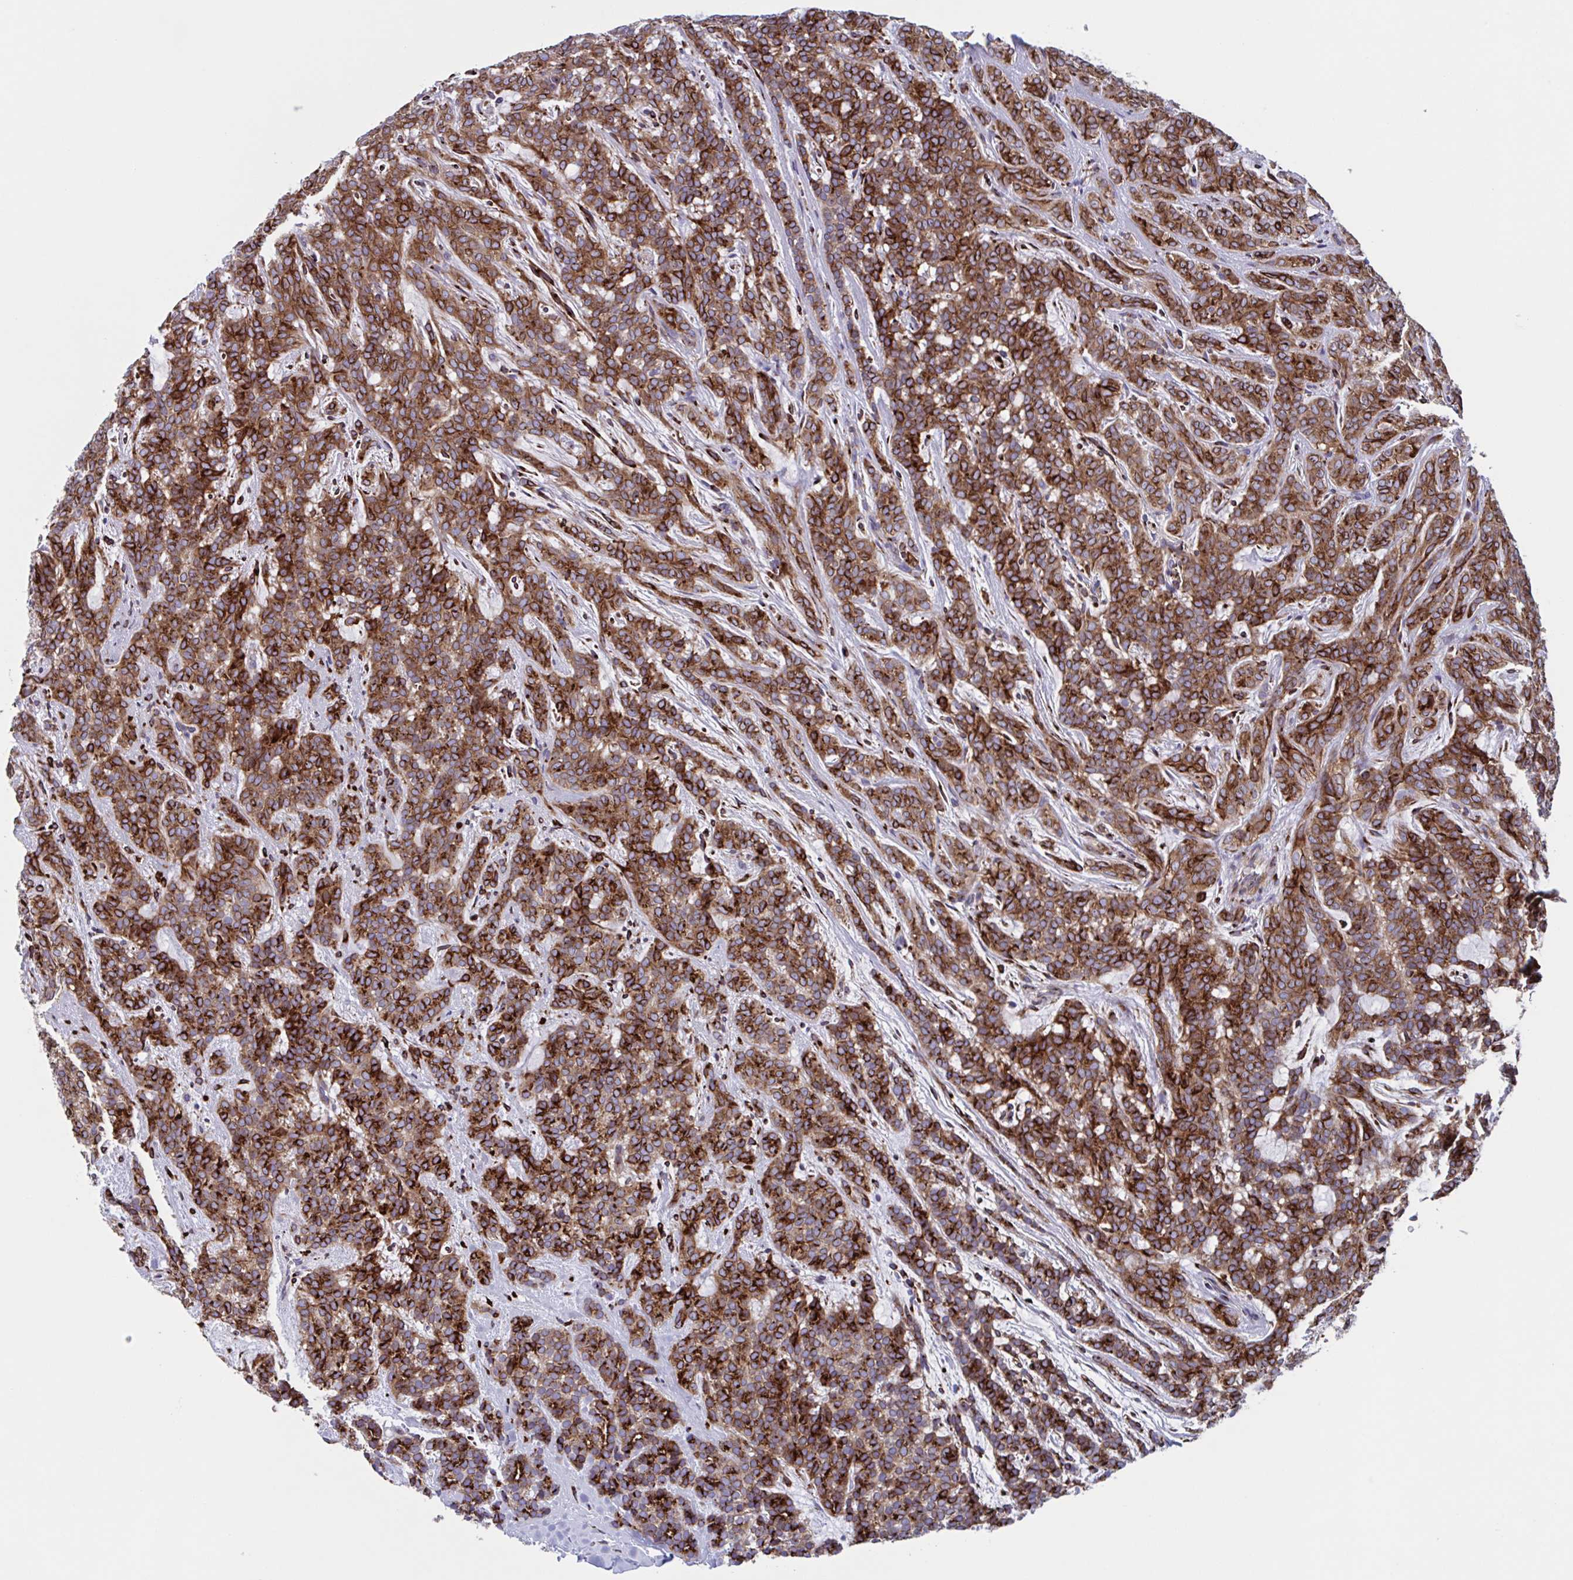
{"staining": {"intensity": "strong", "quantity": ">75%", "location": "cytoplasmic/membranous"}, "tissue": "head and neck cancer", "cell_type": "Tumor cells", "image_type": "cancer", "snomed": [{"axis": "morphology", "description": "Normal tissue, NOS"}, {"axis": "morphology", "description": "Adenocarcinoma, NOS"}, {"axis": "topography", "description": "Oral tissue"}, {"axis": "topography", "description": "Head-Neck"}], "caption": "Protein expression by immunohistochemistry shows strong cytoplasmic/membranous staining in approximately >75% of tumor cells in adenocarcinoma (head and neck).", "gene": "RFK", "patient": {"sex": "female", "age": 57}}